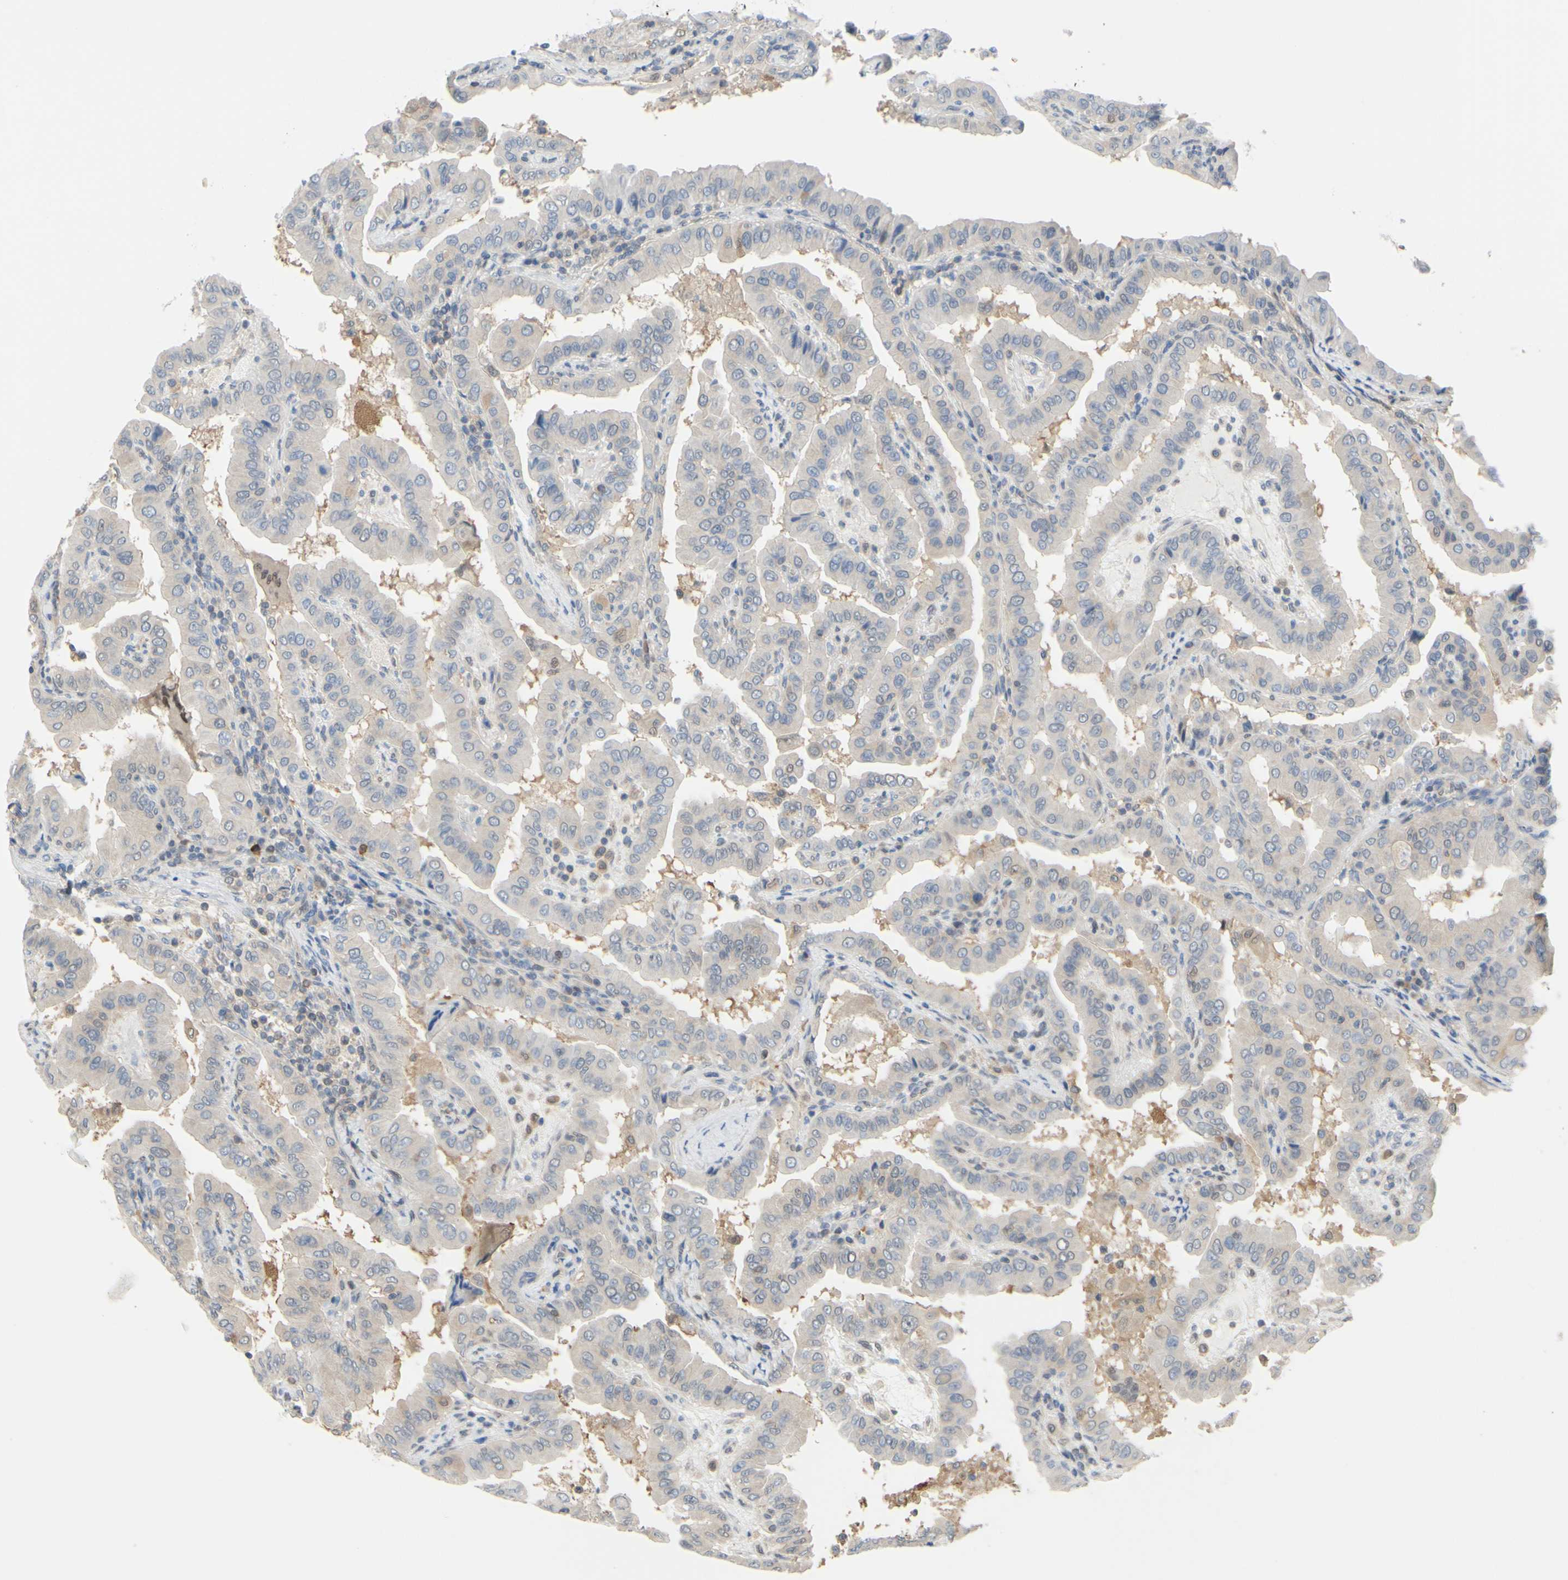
{"staining": {"intensity": "weak", "quantity": ">75%", "location": "cytoplasmic/membranous"}, "tissue": "thyroid cancer", "cell_type": "Tumor cells", "image_type": "cancer", "snomed": [{"axis": "morphology", "description": "Papillary adenocarcinoma, NOS"}, {"axis": "topography", "description": "Thyroid gland"}], "caption": "Immunohistochemical staining of human thyroid papillary adenocarcinoma displays low levels of weak cytoplasmic/membranous protein staining in about >75% of tumor cells. (DAB (3,3'-diaminobenzidine) IHC with brightfield microscopy, high magnification).", "gene": "UPK3B", "patient": {"sex": "male", "age": 33}}